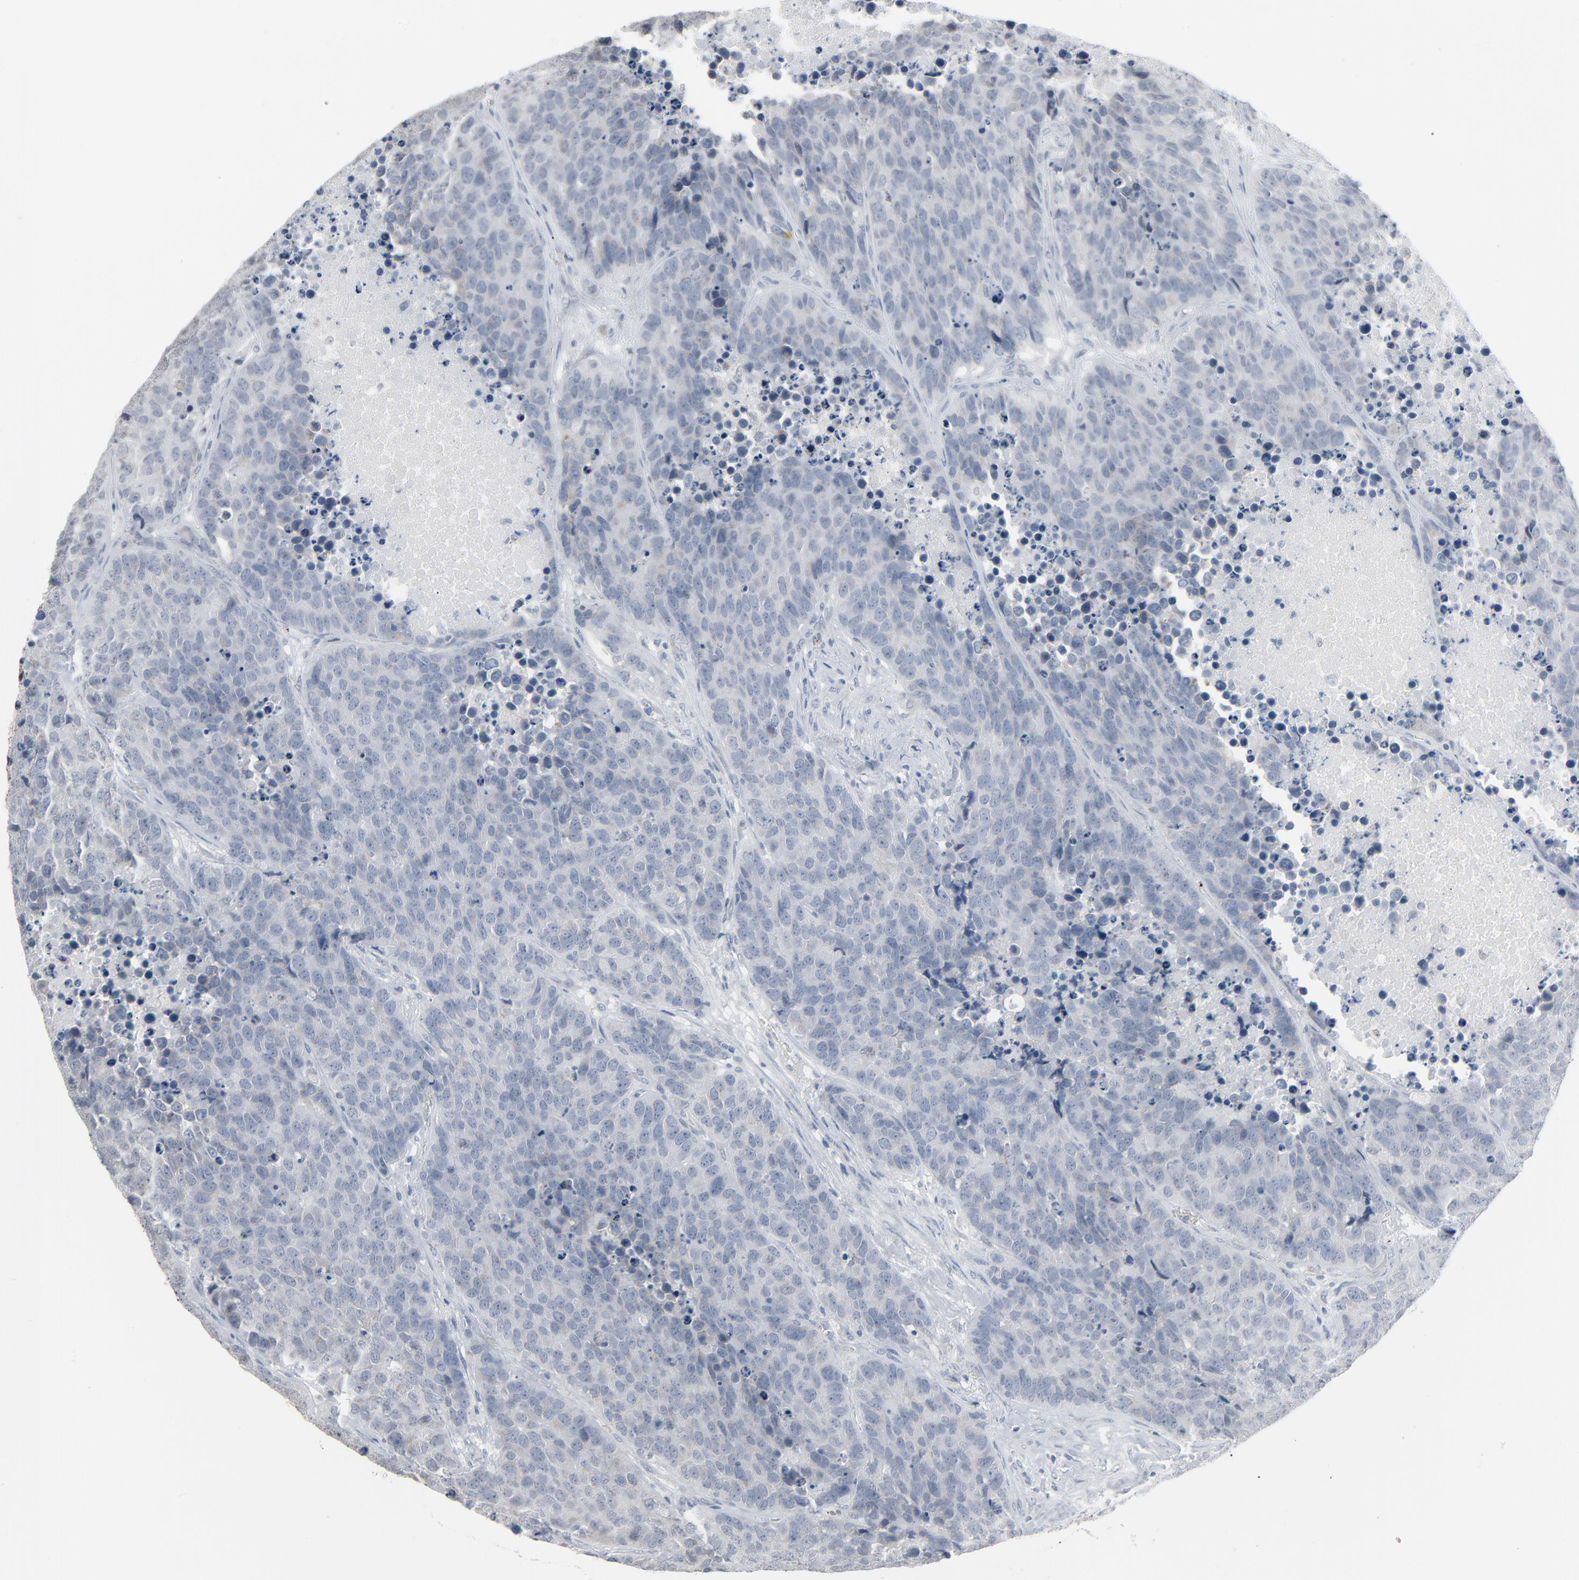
{"staining": {"intensity": "weak", "quantity": "<25%", "location": "cytoplasmic/membranous"}, "tissue": "carcinoid", "cell_type": "Tumor cells", "image_type": "cancer", "snomed": [{"axis": "morphology", "description": "Carcinoid, malignant, NOS"}, {"axis": "topography", "description": "Lung"}], "caption": "DAB (3,3'-diaminobenzidine) immunohistochemical staining of carcinoid (malignant) demonstrates no significant positivity in tumor cells. (Immunohistochemistry (ihc), brightfield microscopy, high magnification).", "gene": "SAGE1", "patient": {"sex": "male", "age": 60}}